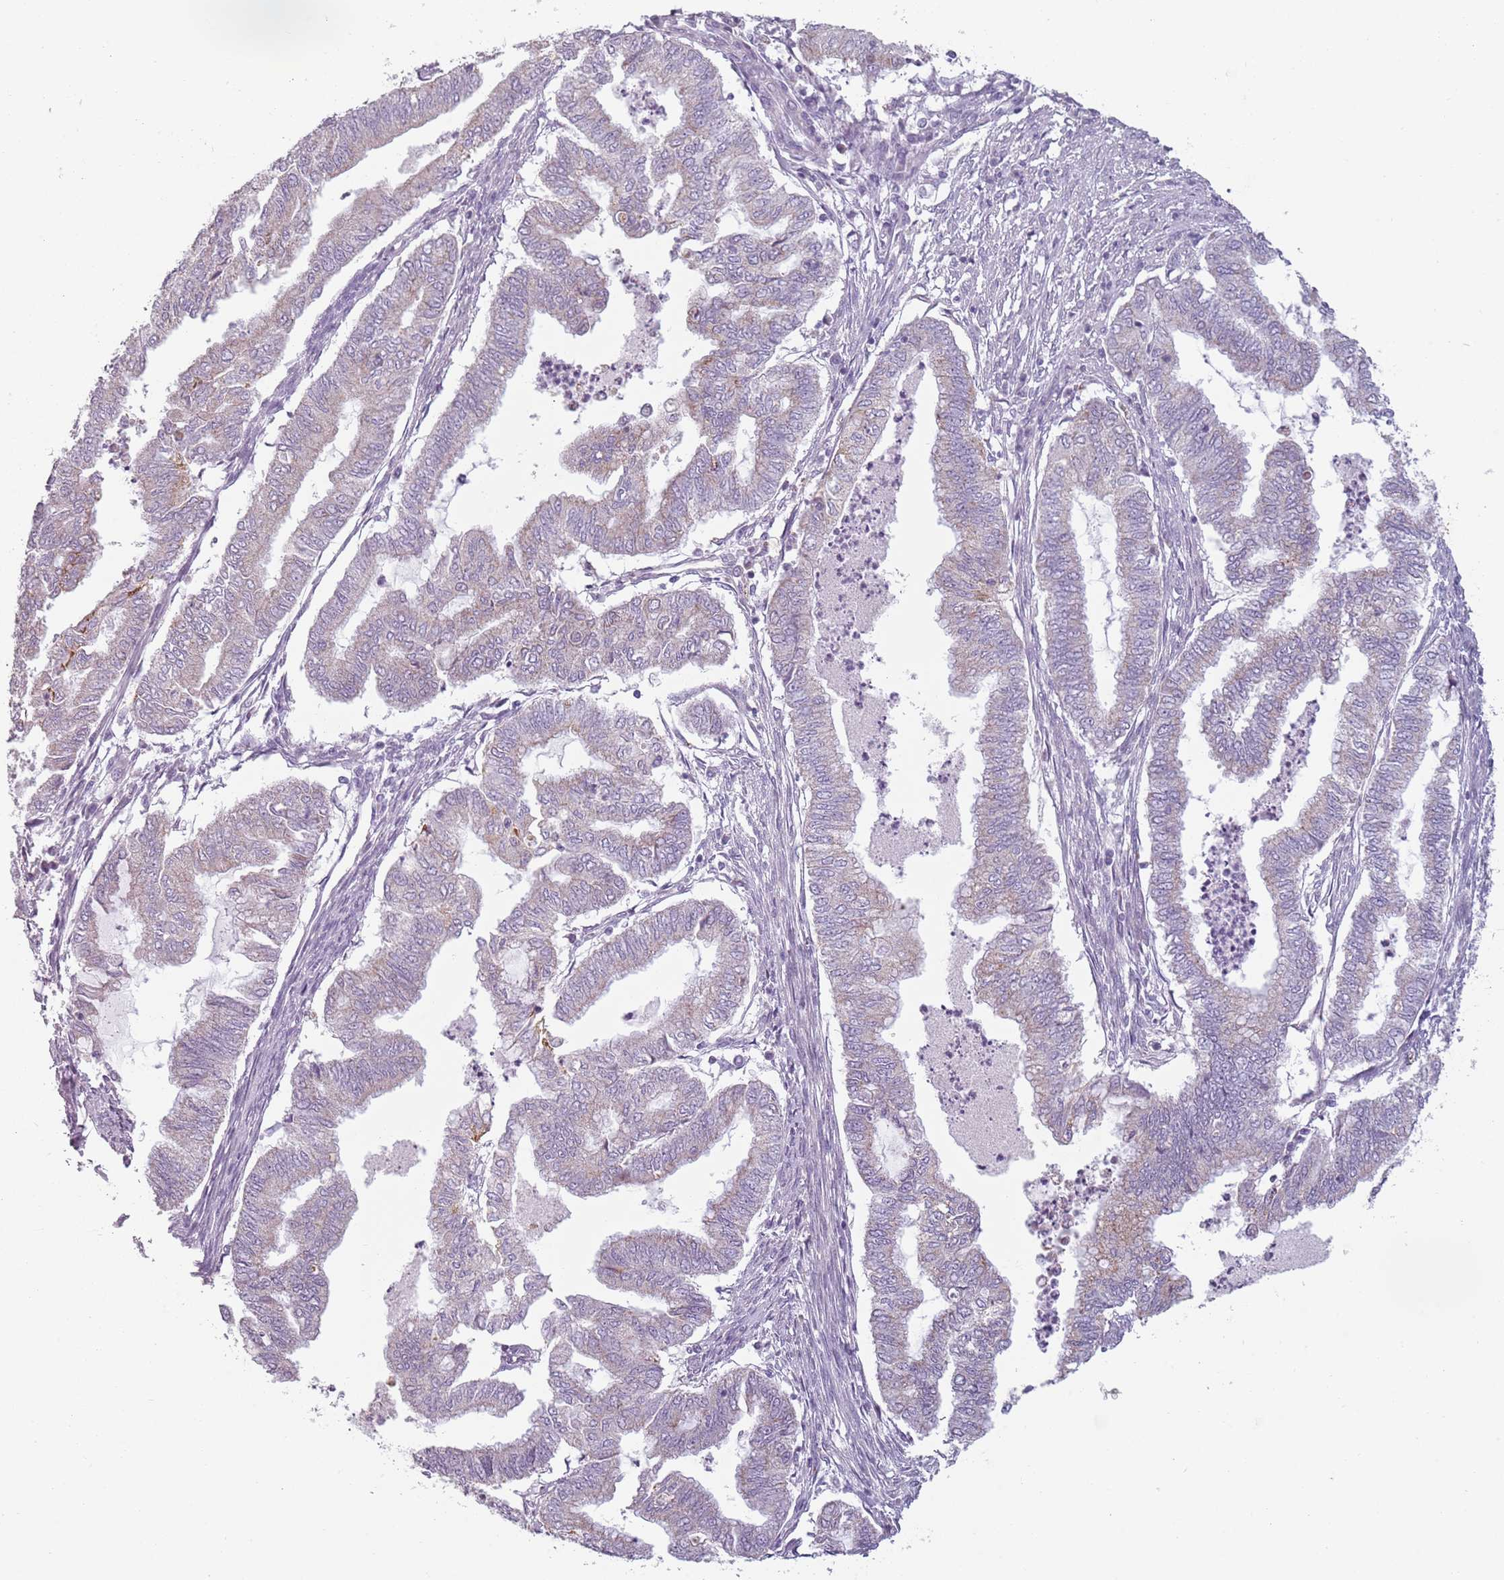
{"staining": {"intensity": "weak", "quantity": "<25%", "location": "cytoplasmic/membranous"}, "tissue": "endometrial cancer", "cell_type": "Tumor cells", "image_type": "cancer", "snomed": [{"axis": "morphology", "description": "Adenocarcinoma, NOS"}, {"axis": "topography", "description": "Endometrium"}], "caption": "Immunohistochemistry of human endometrial cancer exhibits no staining in tumor cells. Brightfield microscopy of IHC stained with DAB (brown) and hematoxylin (blue), captured at high magnification.", "gene": "MEGF8", "patient": {"sex": "female", "age": 79}}